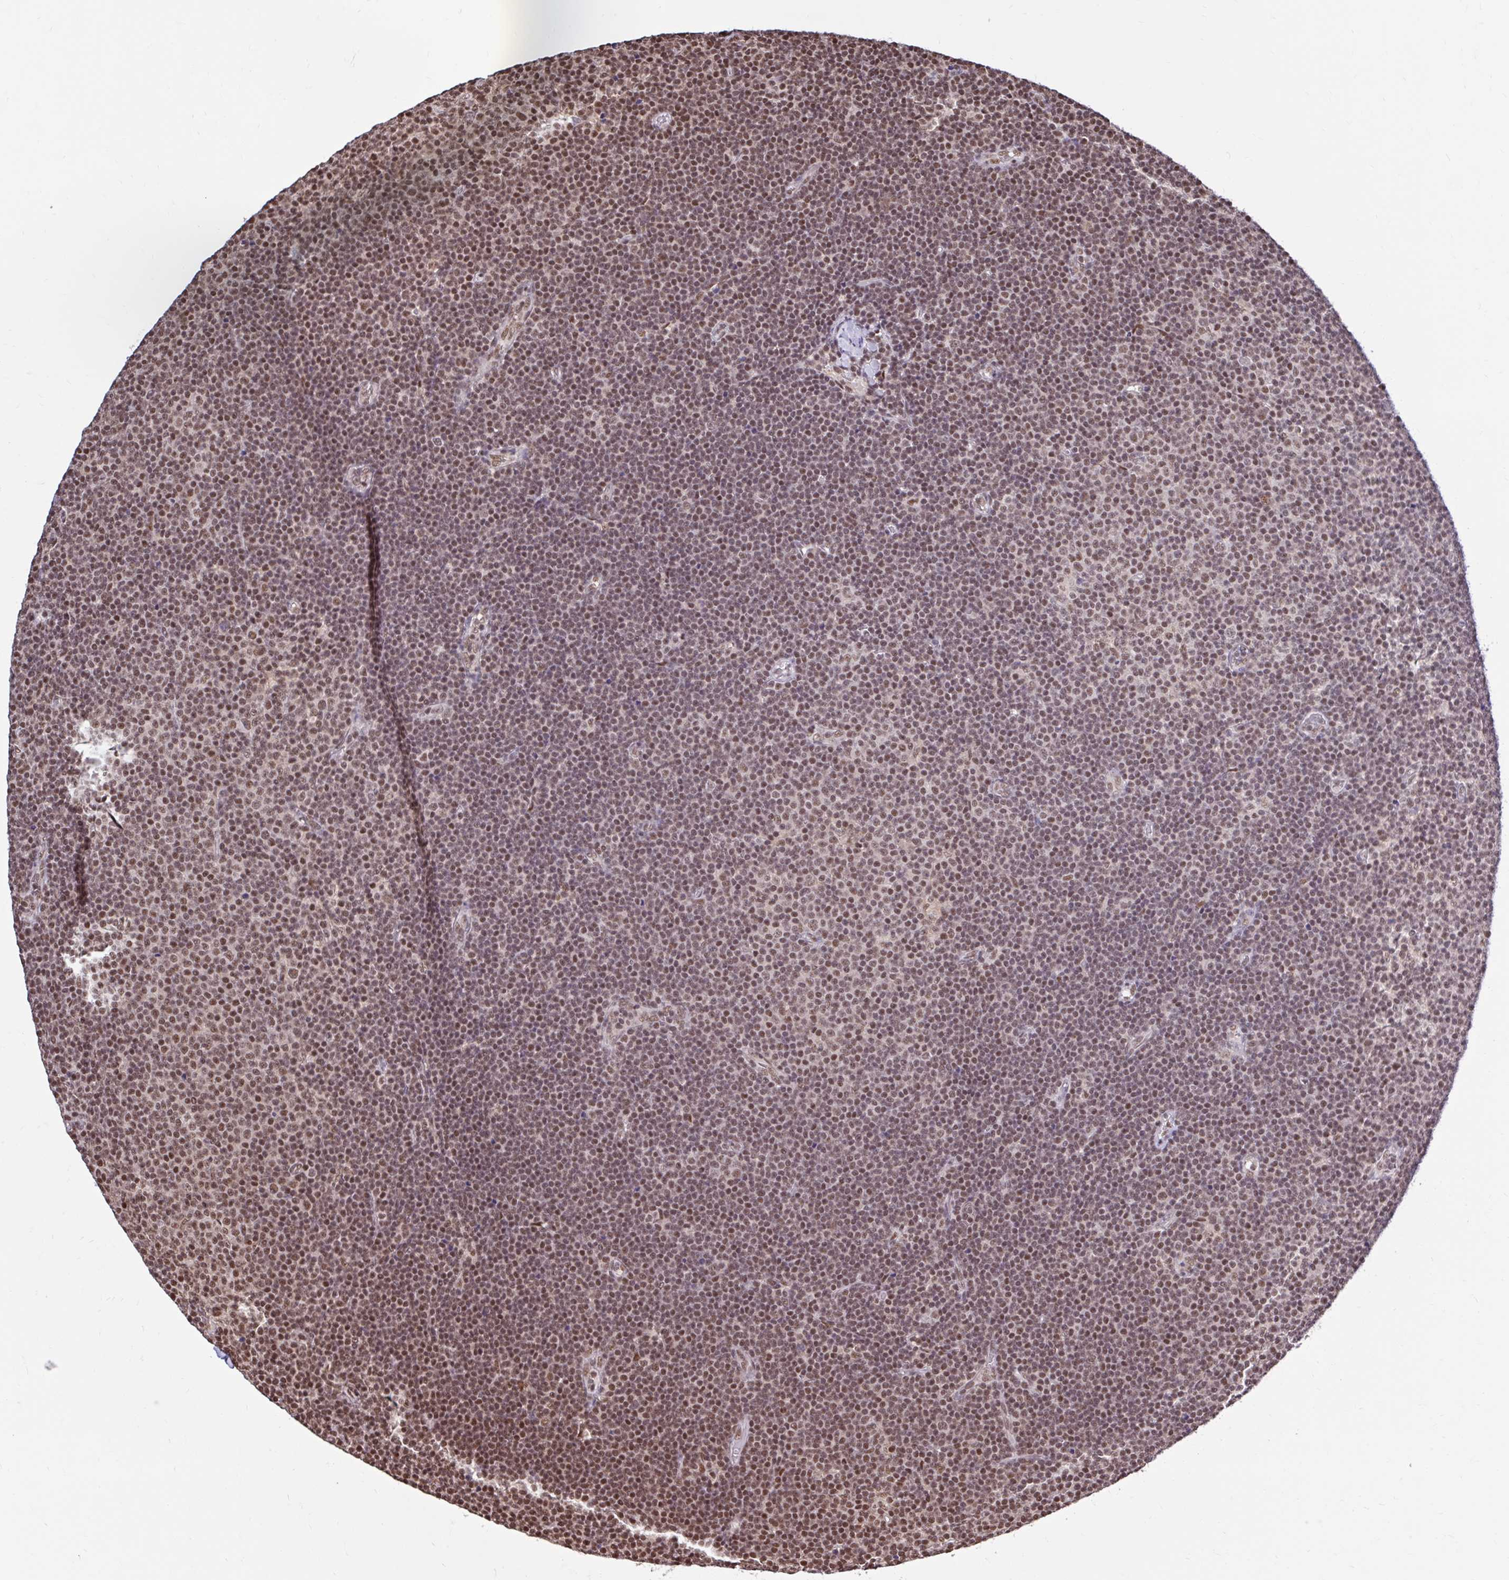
{"staining": {"intensity": "moderate", "quantity": ">75%", "location": "nuclear"}, "tissue": "lymphoma", "cell_type": "Tumor cells", "image_type": "cancer", "snomed": [{"axis": "morphology", "description": "Malignant lymphoma, non-Hodgkin's type, Low grade"}, {"axis": "topography", "description": "Lymph node"}], "caption": "Lymphoma stained with immunohistochemistry (IHC) demonstrates moderate nuclear staining in approximately >75% of tumor cells.", "gene": "ABCA9", "patient": {"sex": "male", "age": 48}}